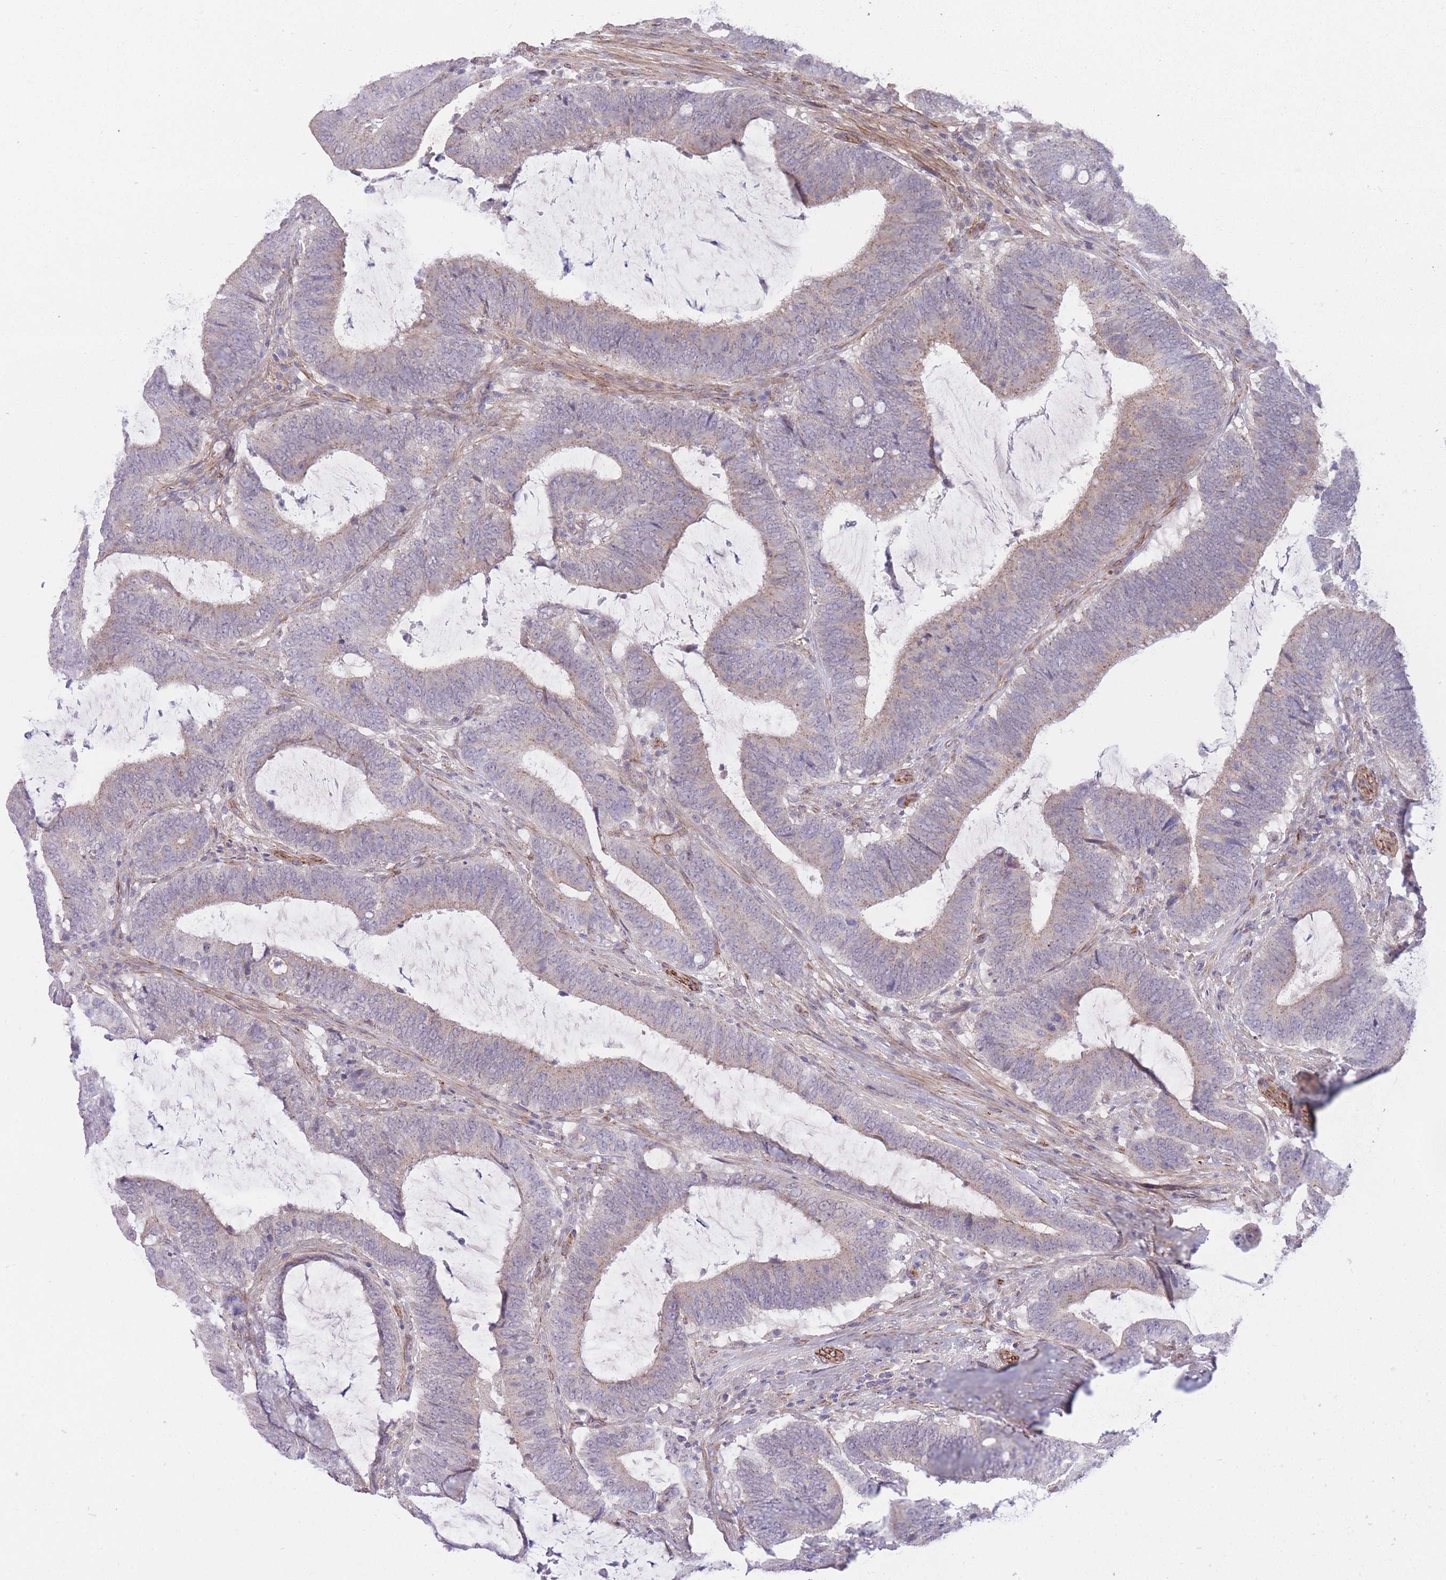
{"staining": {"intensity": "weak", "quantity": "25%-75%", "location": "cytoplasmic/membranous"}, "tissue": "colorectal cancer", "cell_type": "Tumor cells", "image_type": "cancer", "snomed": [{"axis": "morphology", "description": "Adenocarcinoma, NOS"}, {"axis": "topography", "description": "Colon"}], "caption": "DAB immunohistochemical staining of human adenocarcinoma (colorectal) displays weak cytoplasmic/membranous protein expression in approximately 25%-75% of tumor cells.", "gene": "QTRT1", "patient": {"sex": "female", "age": 43}}